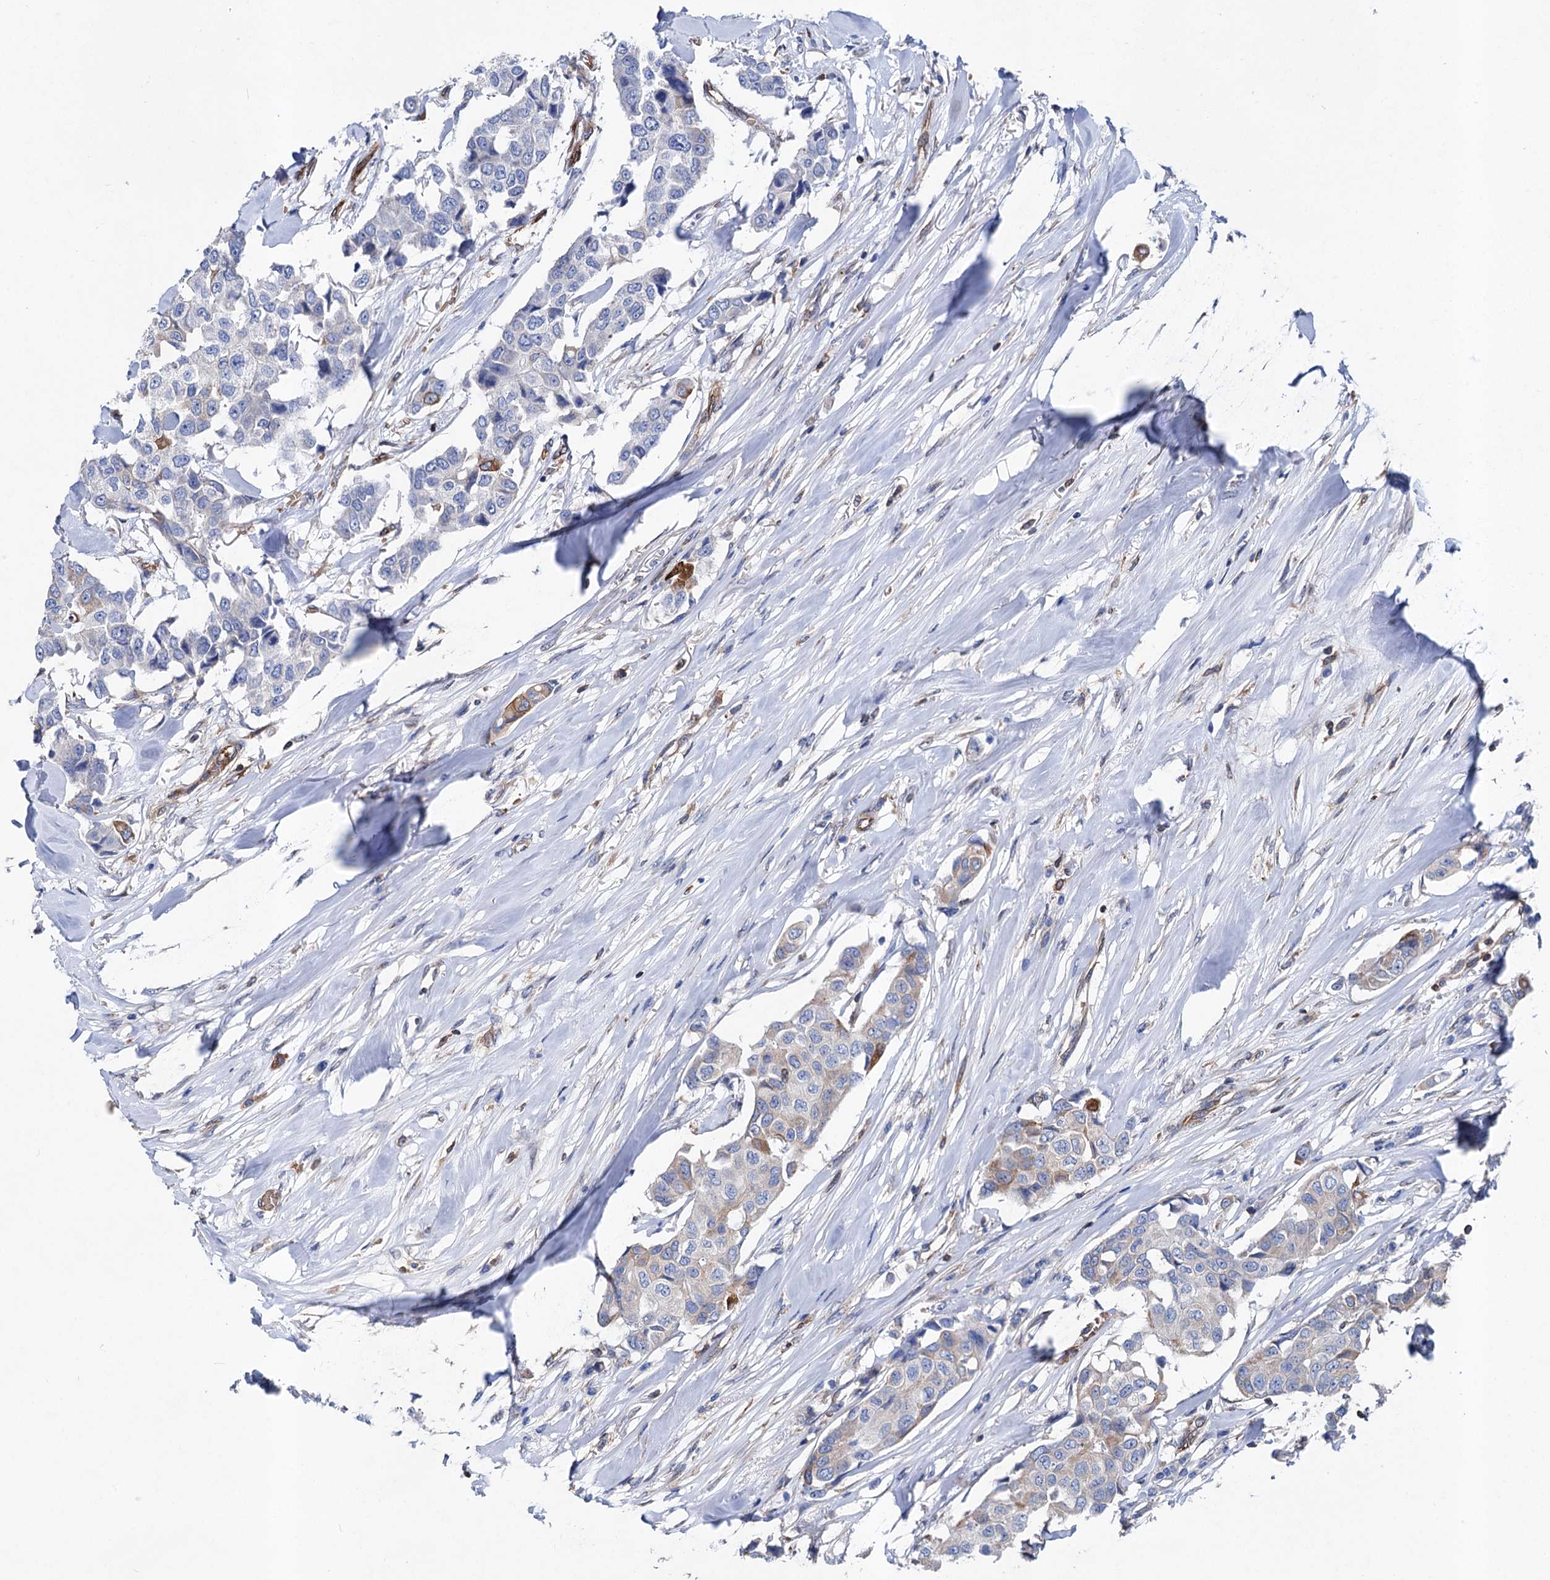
{"staining": {"intensity": "weak", "quantity": "<25%", "location": "cytoplasmic/membranous"}, "tissue": "breast cancer", "cell_type": "Tumor cells", "image_type": "cancer", "snomed": [{"axis": "morphology", "description": "Duct carcinoma"}, {"axis": "topography", "description": "Breast"}], "caption": "High magnification brightfield microscopy of breast intraductal carcinoma stained with DAB (brown) and counterstained with hematoxylin (blue): tumor cells show no significant positivity.", "gene": "STING1", "patient": {"sex": "female", "age": 80}}